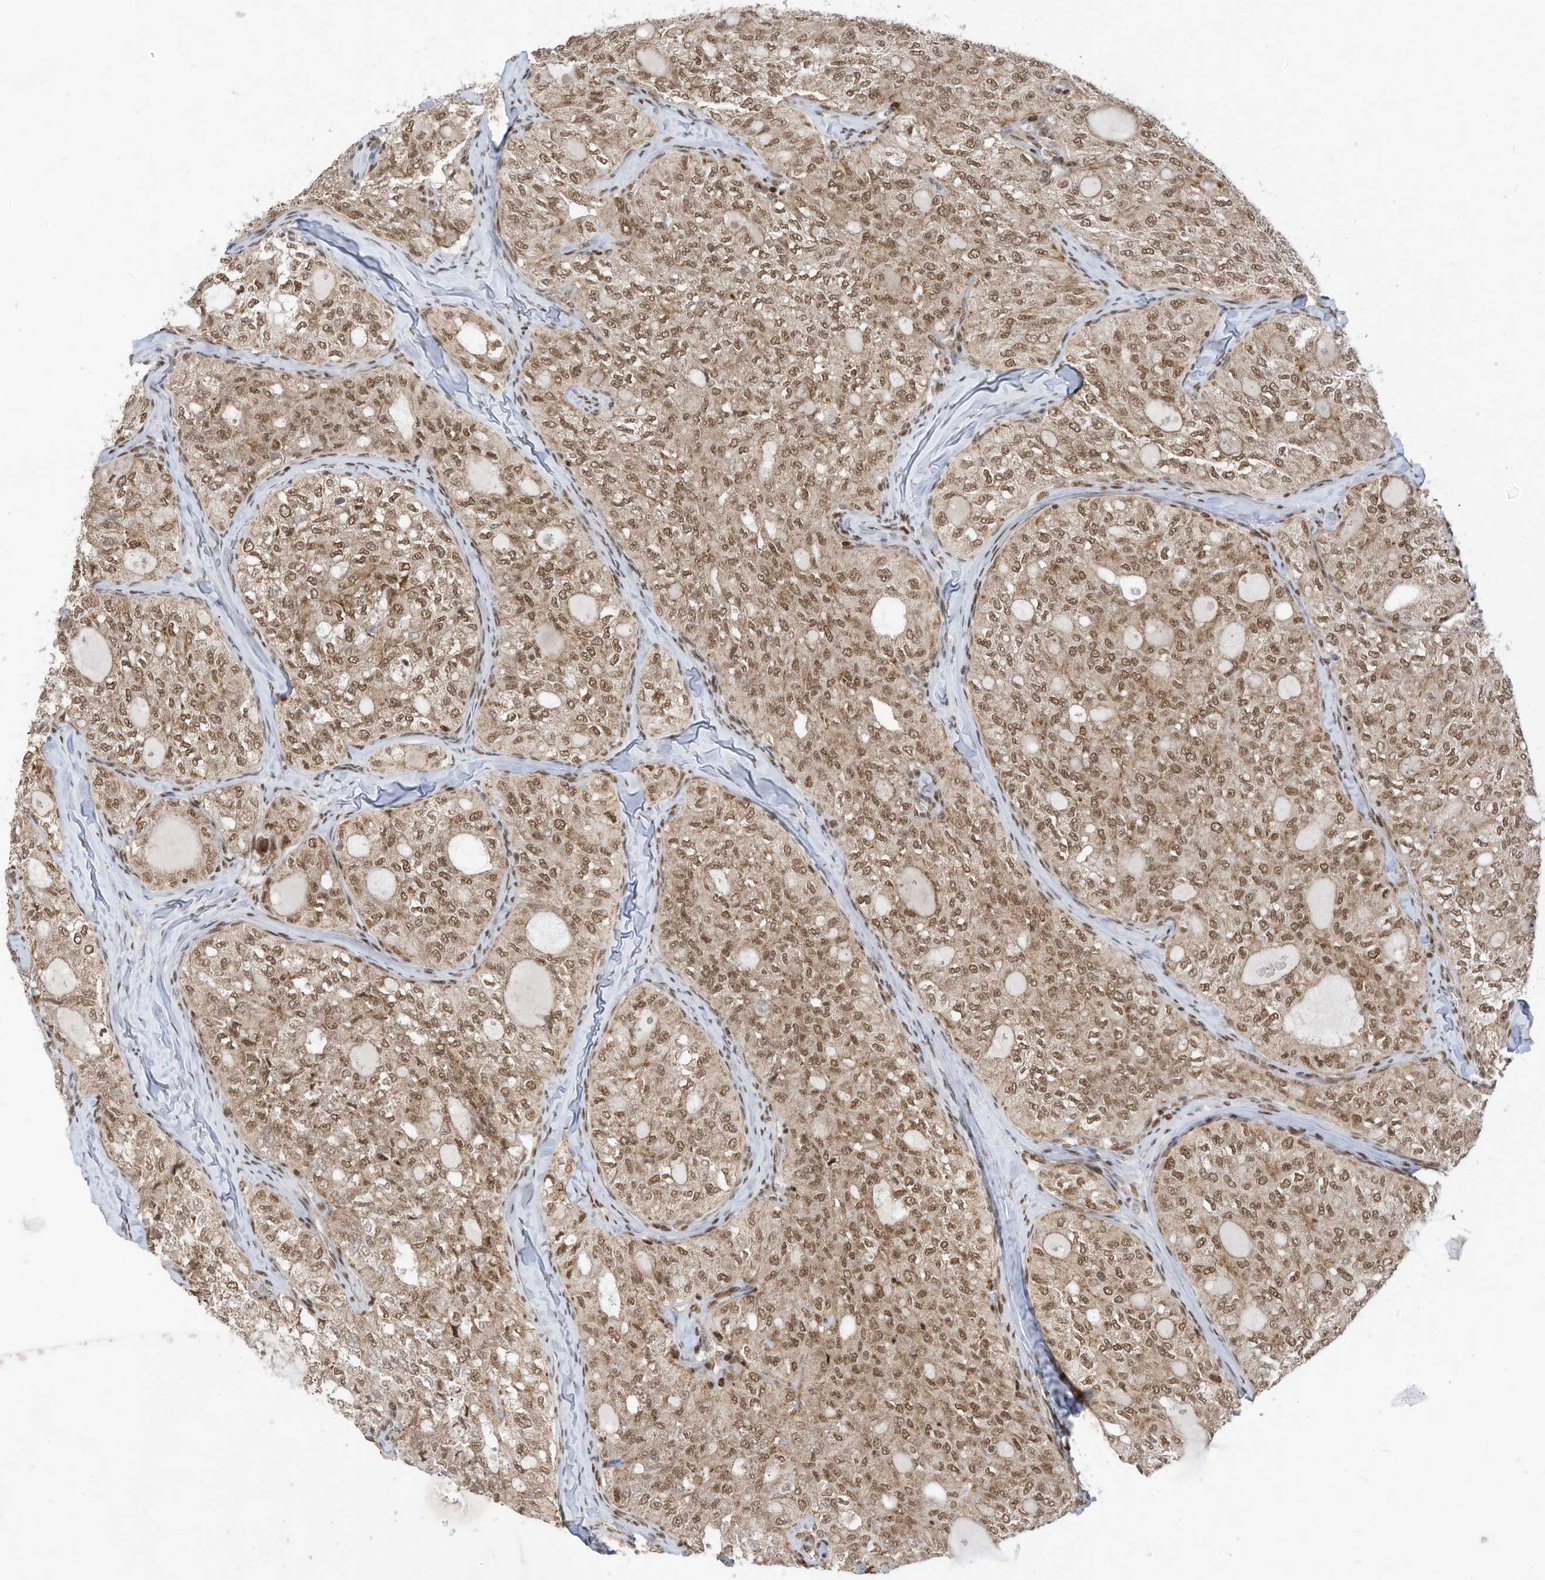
{"staining": {"intensity": "moderate", "quantity": ">75%", "location": "cytoplasmic/membranous,nuclear"}, "tissue": "thyroid cancer", "cell_type": "Tumor cells", "image_type": "cancer", "snomed": [{"axis": "morphology", "description": "Follicular adenoma carcinoma, NOS"}, {"axis": "topography", "description": "Thyroid gland"}], "caption": "This photomicrograph demonstrates immunohistochemistry staining of human follicular adenoma carcinoma (thyroid), with medium moderate cytoplasmic/membranous and nuclear positivity in approximately >75% of tumor cells.", "gene": "AURKAIP1", "patient": {"sex": "male", "age": 75}}